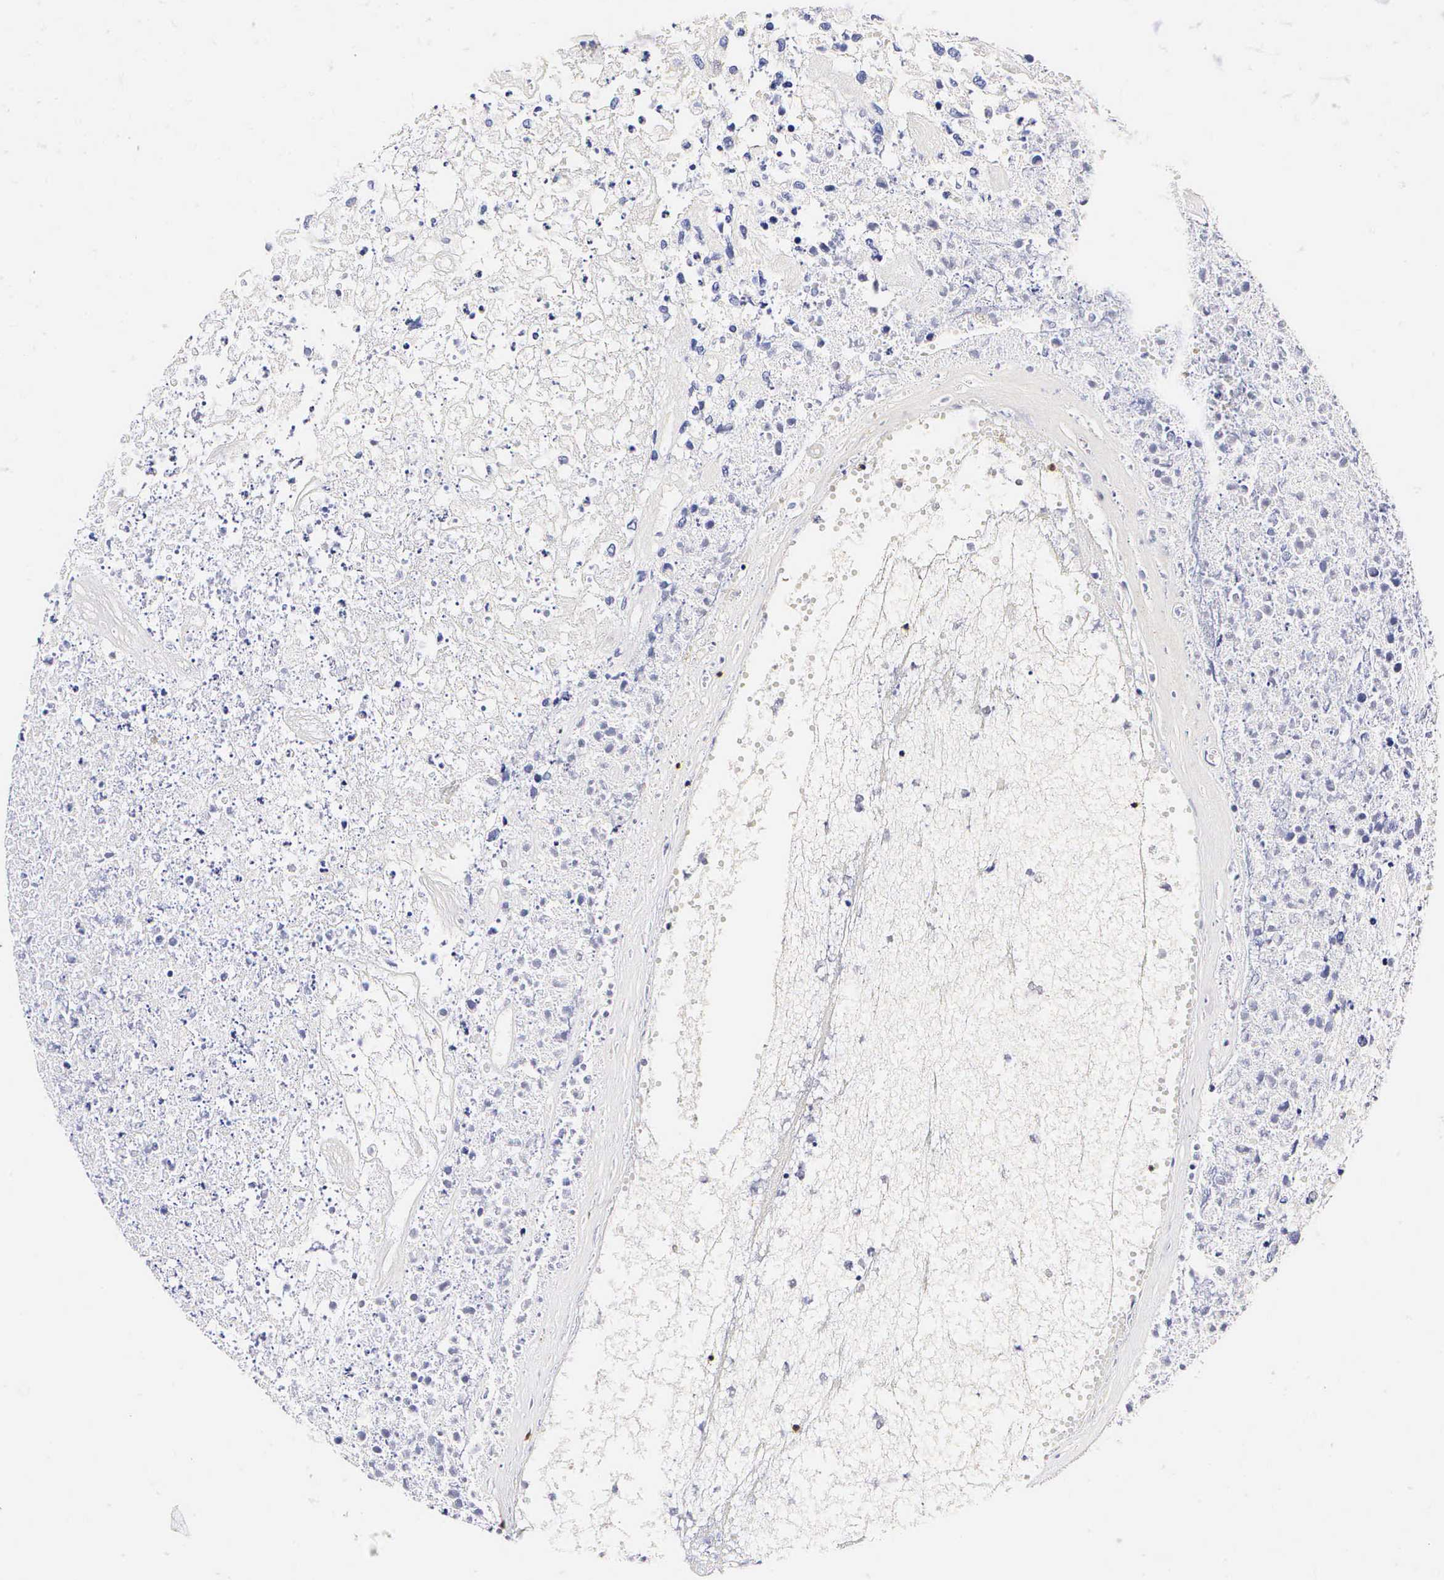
{"staining": {"intensity": "negative", "quantity": "none", "location": "none"}, "tissue": "glioma", "cell_type": "Tumor cells", "image_type": "cancer", "snomed": [{"axis": "morphology", "description": "Glioma, malignant, High grade"}, {"axis": "topography", "description": "Brain"}], "caption": "This is a micrograph of immunohistochemistry staining of malignant high-grade glioma, which shows no staining in tumor cells.", "gene": "CD3E", "patient": {"sex": "male", "age": 77}}